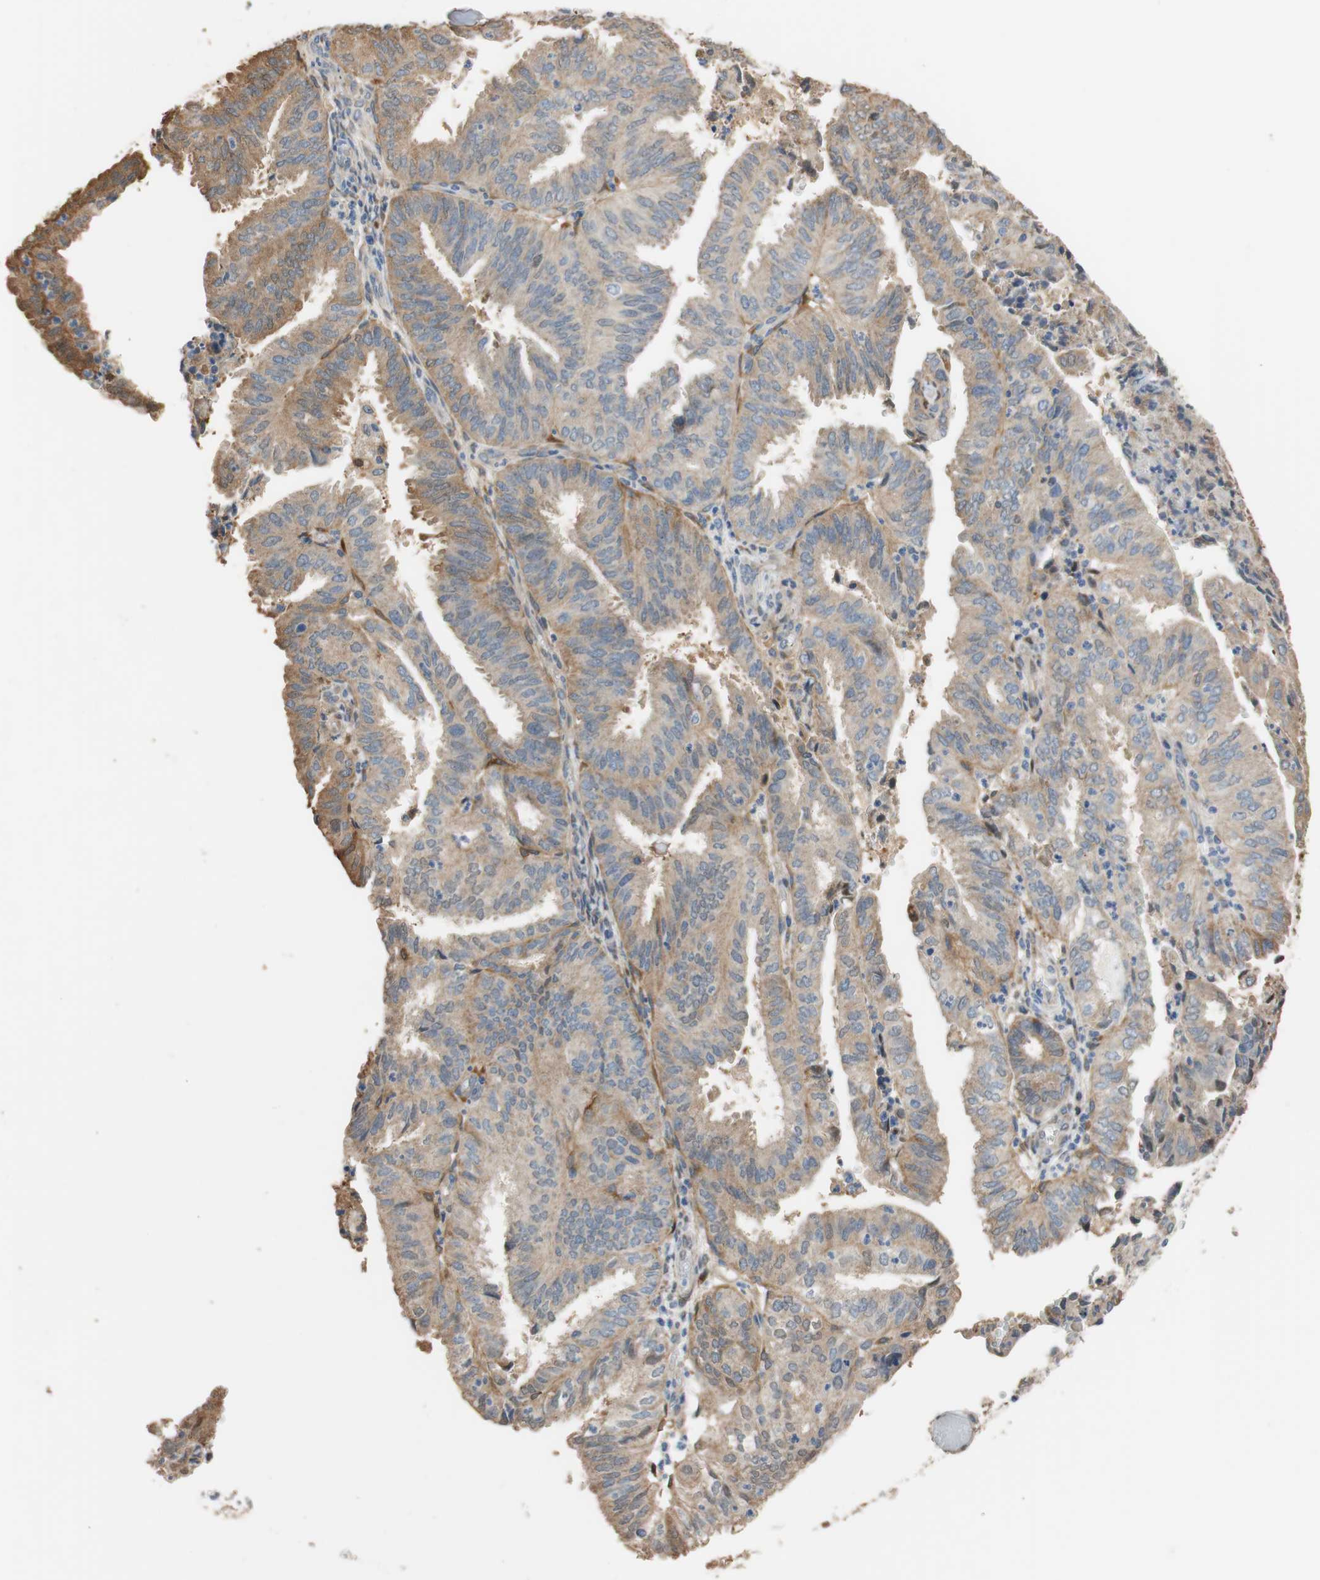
{"staining": {"intensity": "moderate", "quantity": ">75%", "location": "cytoplasmic/membranous"}, "tissue": "endometrial cancer", "cell_type": "Tumor cells", "image_type": "cancer", "snomed": [{"axis": "morphology", "description": "Adenocarcinoma, NOS"}, {"axis": "topography", "description": "Uterus"}], "caption": "Immunohistochemical staining of human endometrial cancer (adenocarcinoma) exhibits medium levels of moderate cytoplasmic/membranous protein staining in about >75% of tumor cells. The staining was performed using DAB, with brown indicating positive protein expression. Nuclei are stained blue with hematoxylin.", "gene": "ALDH1A2", "patient": {"sex": "female", "age": 60}}